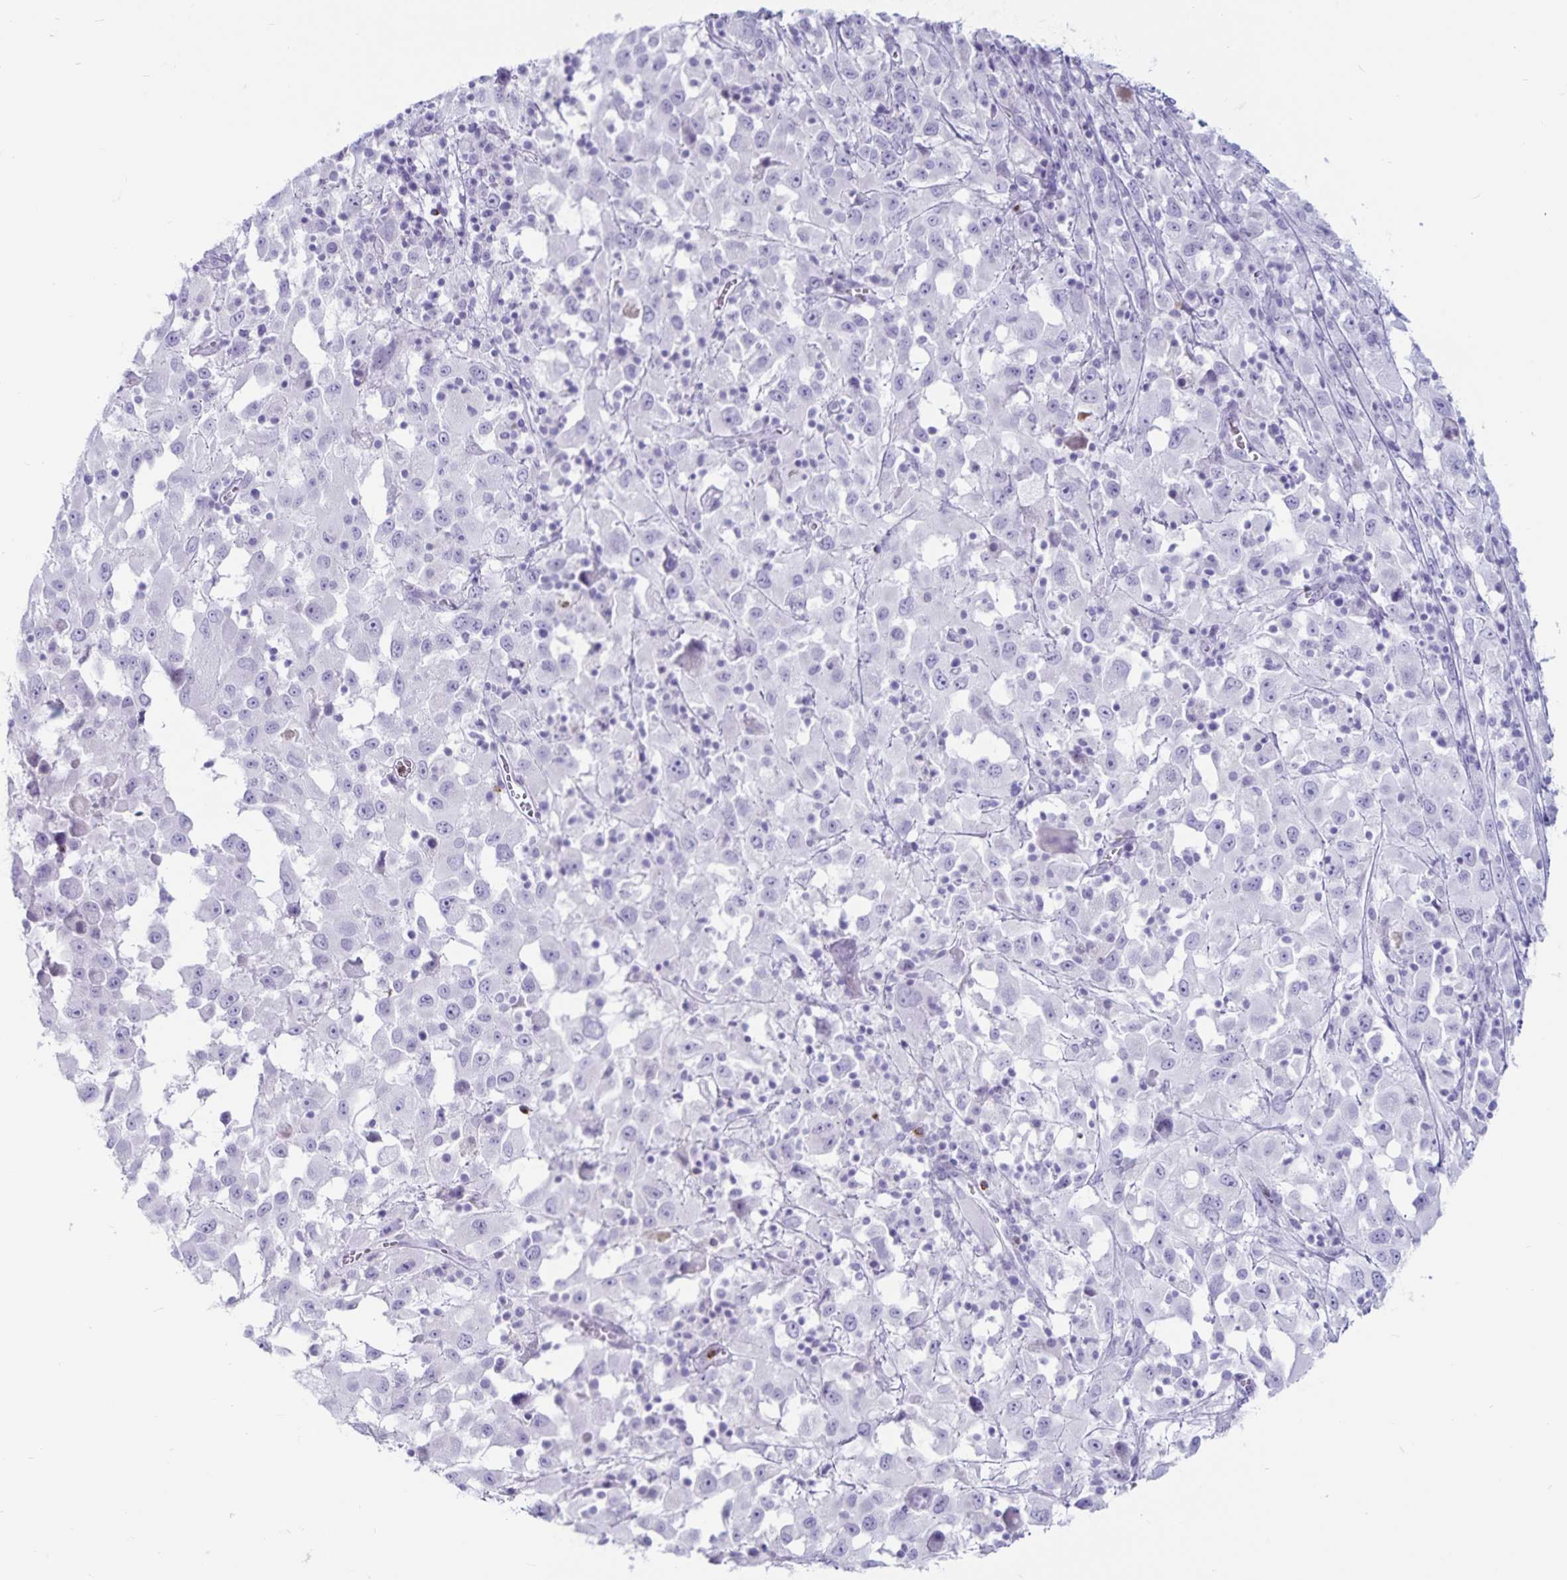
{"staining": {"intensity": "negative", "quantity": "none", "location": "none"}, "tissue": "melanoma", "cell_type": "Tumor cells", "image_type": "cancer", "snomed": [{"axis": "morphology", "description": "Malignant melanoma, Metastatic site"}, {"axis": "topography", "description": "Soft tissue"}], "caption": "IHC micrograph of melanoma stained for a protein (brown), which demonstrates no staining in tumor cells.", "gene": "GNLY", "patient": {"sex": "male", "age": 50}}